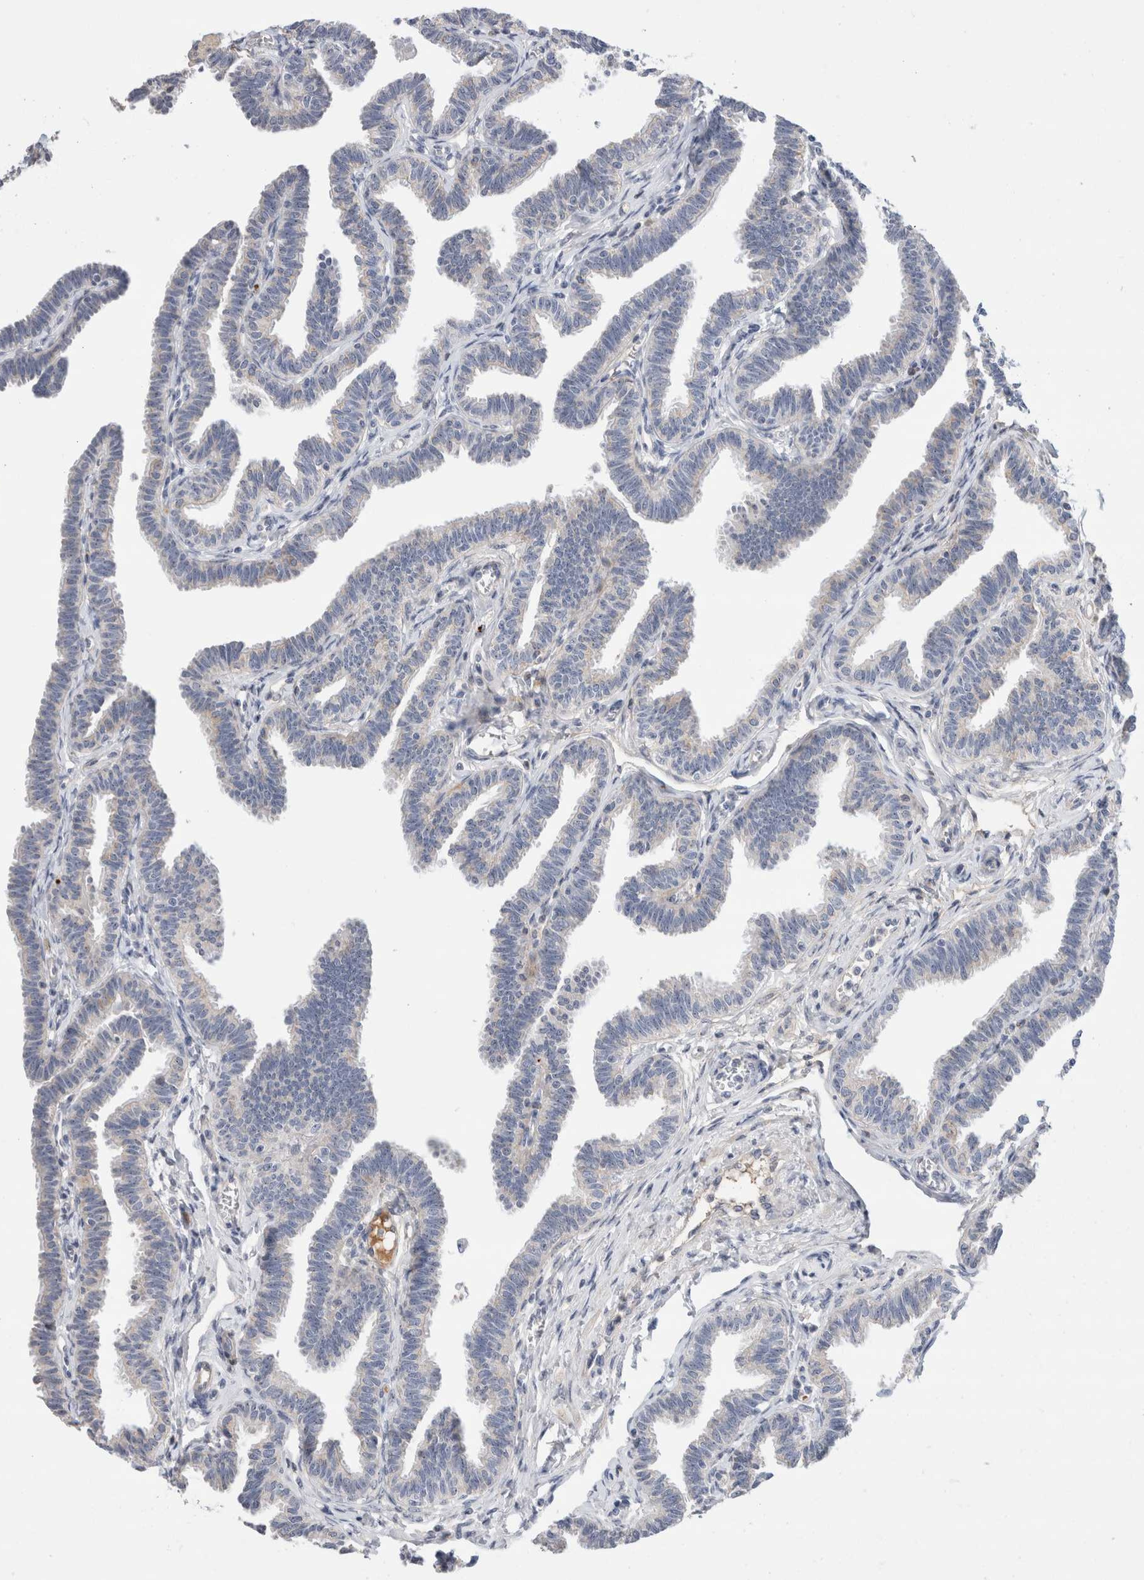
{"staining": {"intensity": "negative", "quantity": "none", "location": "none"}, "tissue": "fallopian tube", "cell_type": "Glandular cells", "image_type": "normal", "snomed": [{"axis": "morphology", "description": "Normal tissue, NOS"}, {"axis": "topography", "description": "Fallopian tube"}, {"axis": "topography", "description": "Ovary"}], "caption": "This histopathology image is of benign fallopian tube stained with IHC to label a protein in brown with the nuclei are counter-stained blue. There is no staining in glandular cells. The staining was performed using DAB (3,3'-diaminobenzidine) to visualize the protein expression in brown, while the nuclei were stained in blue with hematoxylin (Magnification: 20x).", "gene": "ECHDC2", "patient": {"sex": "female", "age": 23}}